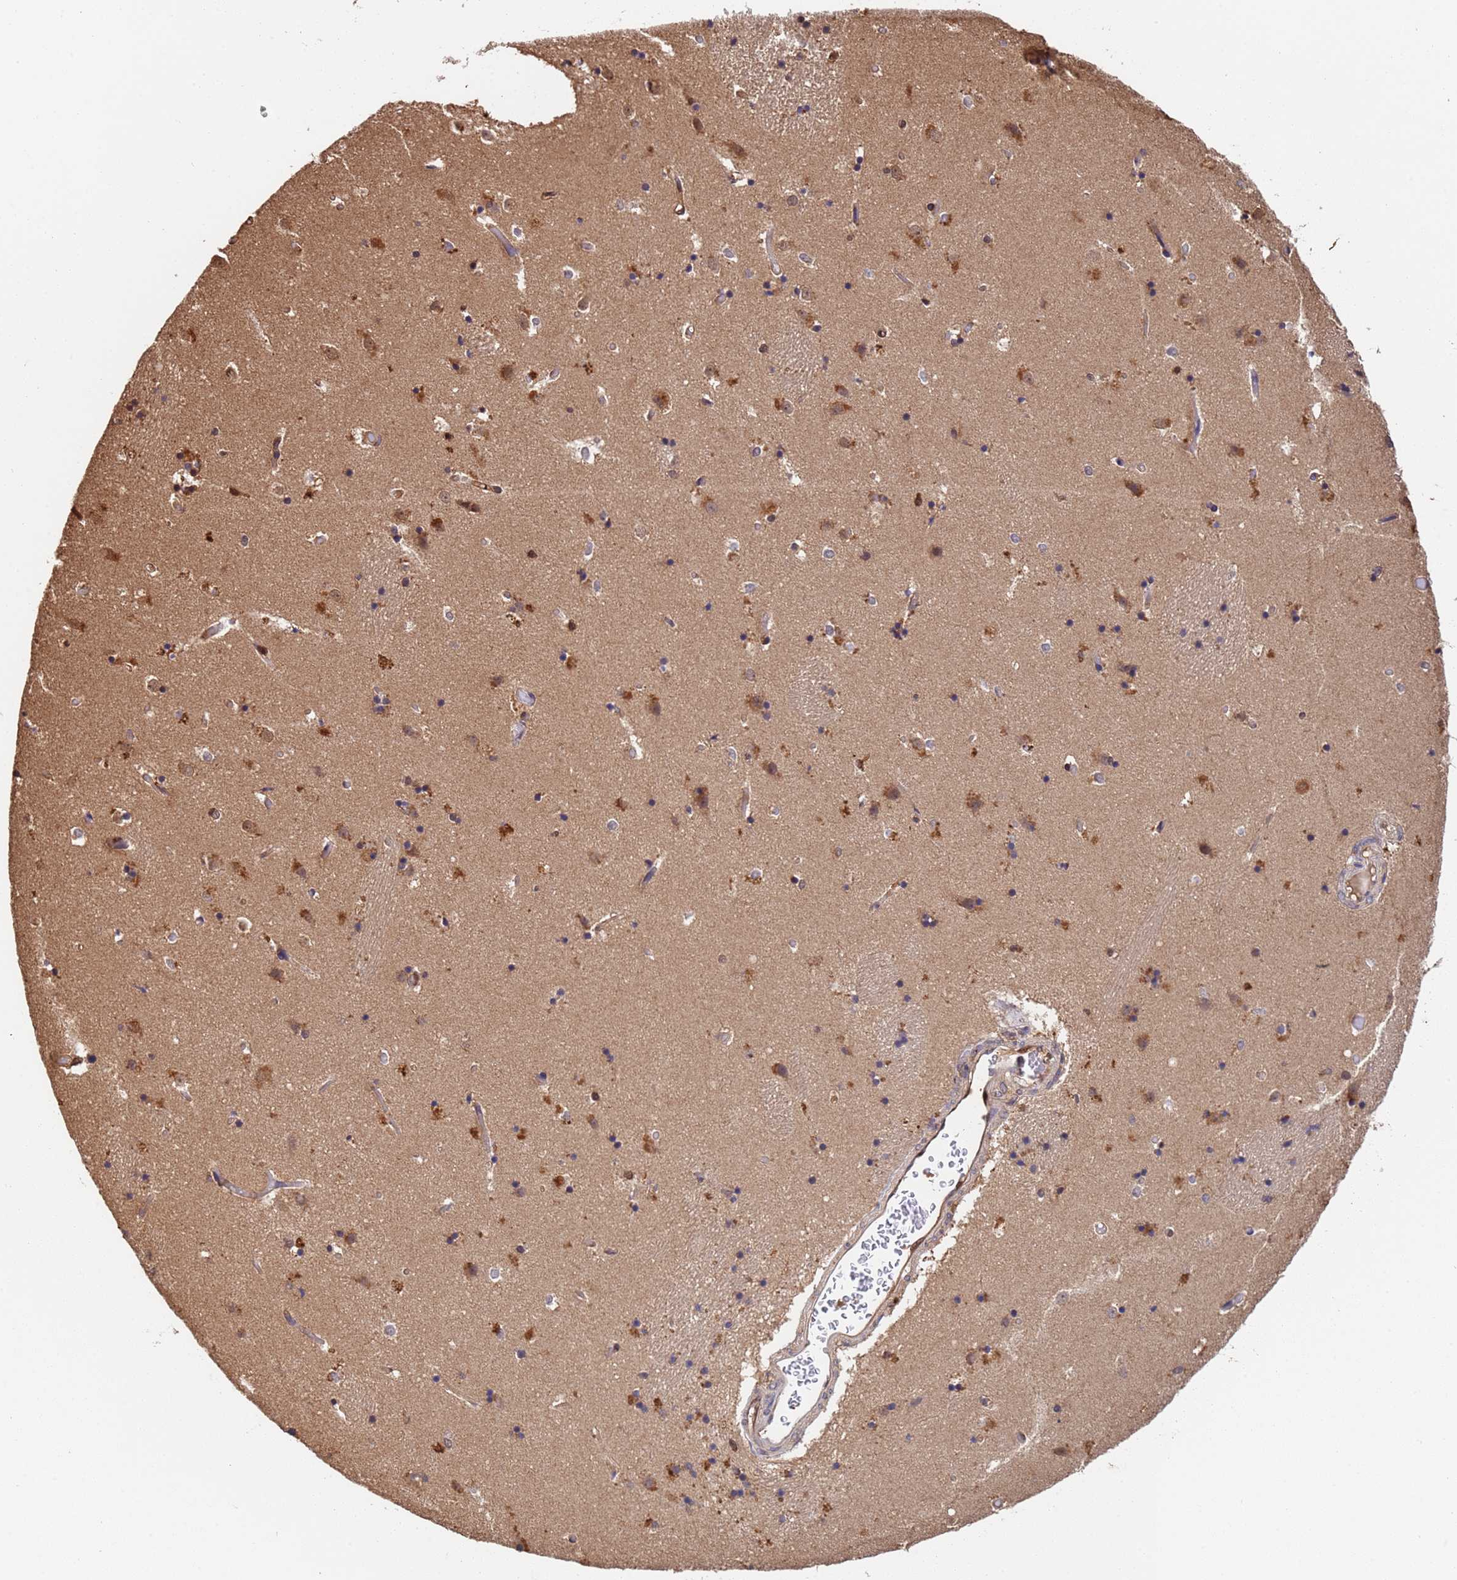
{"staining": {"intensity": "moderate", "quantity": "<25%", "location": "cytoplasmic/membranous,nuclear"}, "tissue": "caudate", "cell_type": "Glial cells", "image_type": "normal", "snomed": [{"axis": "morphology", "description": "Normal tissue, NOS"}, {"axis": "topography", "description": "Lateral ventricle wall"}], "caption": "IHC of benign human caudate shows low levels of moderate cytoplasmic/membranous,nuclear expression in approximately <25% of glial cells.", "gene": "SUMO2", "patient": {"sex": "female", "age": 52}}